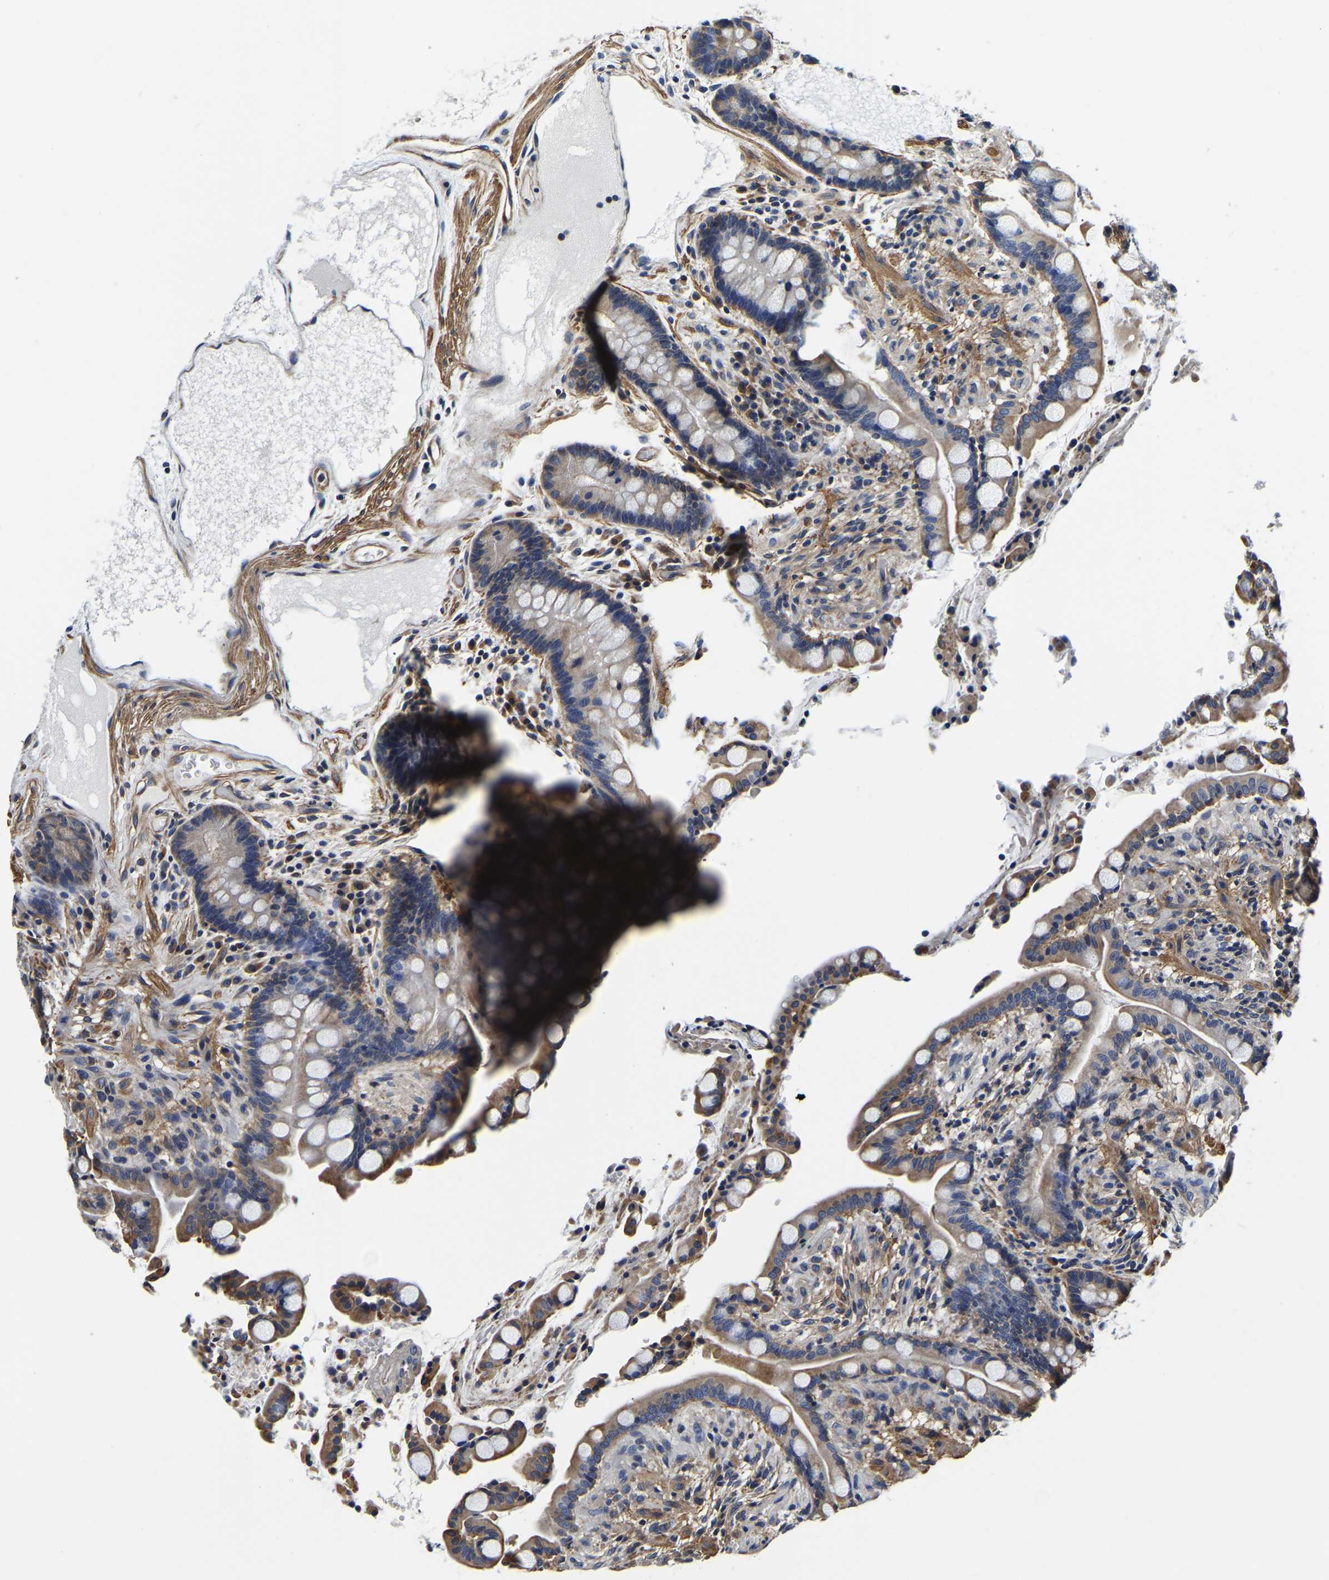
{"staining": {"intensity": "strong", "quantity": ">75%", "location": "cytoplasmic/membranous"}, "tissue": "colon", "cell_type": "Endothelial cells", "image_type": "normal", "snomed": [{"axis": "morphology", "description": "Normal tissue, NOS"}, {"axis": "topography", "description": "Colon"}], "caption": "Brown immunohistochemical staining in benign colon reveals strong cytoplasmic/membranous positivity in approximately >75% of endothelial cells.", "gene": "KCTD17", "patient": {"sex": "male", "age": 73}}